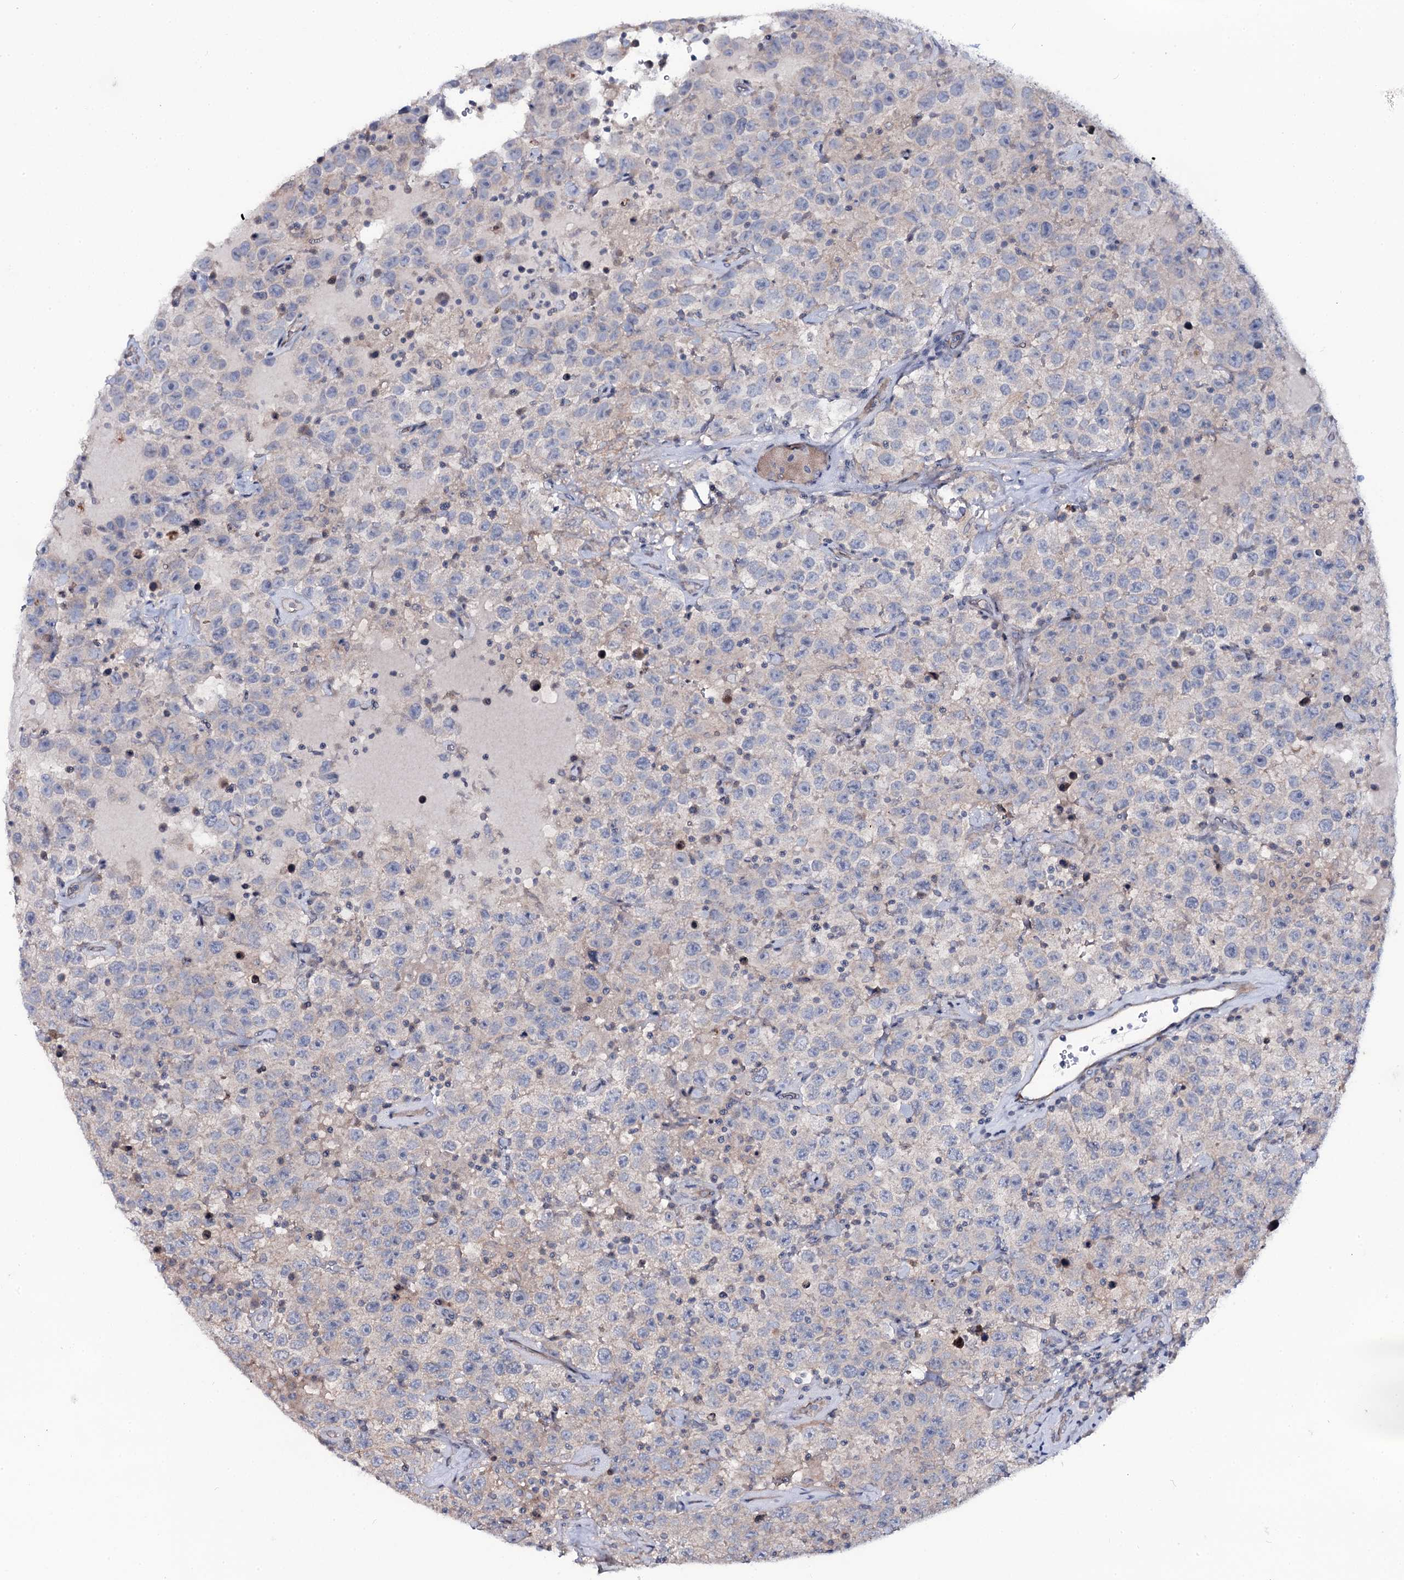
{"staining": {"intensity": "negative", "quantity": "none", "location": "none"}, "tissue": "testis cancer", "cell_type": "Tumor cells", "image_type": "cancer", "snomed": [{"axis": "morphology", "description": "Seminoma, NOS"}, {"axis": "topography", "description": "Testis"}], "caption": "Immunohistochemistry (IHC) of human testis cancer displays no expression in tumor cells. (Stains: DAB (3,3'-diaminobenzidine) IHC with hematoxylin counter stain, Microscopy: brightfield microscopy at high magnification).", "gene": "SNAP23", "patient": {"sex": "male", "age": 41}}